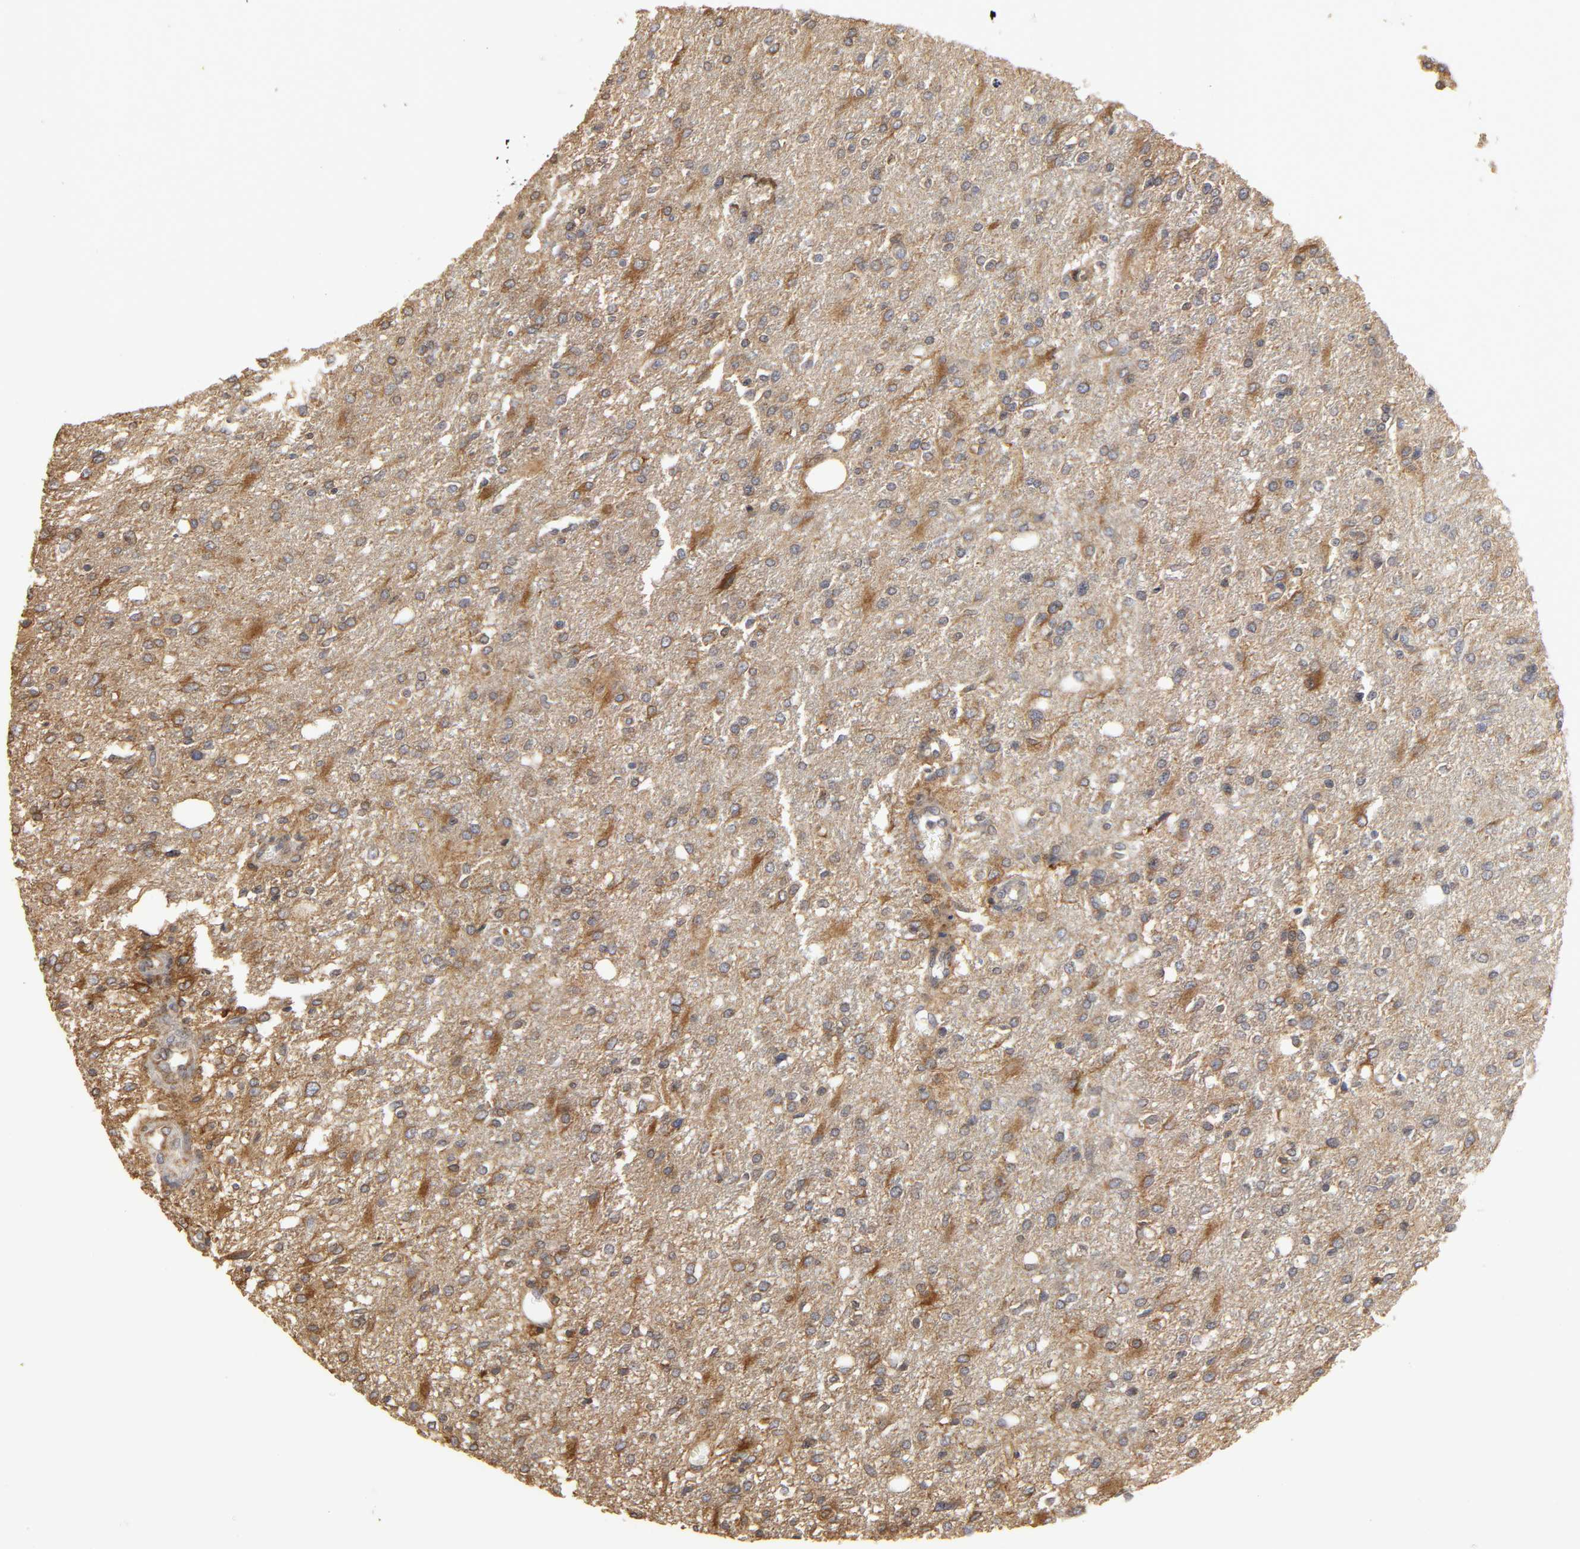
{"staining": {"intensity": "moderate", "quantity": ">75%", "location": "cytoplasmic/membranous"}, "tissue": "glioma", "cell_type": "Tumor cells", "image_type": "cancer", "snomed": [{"axis": "morphology", "description": "Glioma, malignant, High grade"}, {"axis": "topography", "description": "Cerebral cortex"}], "caption": "A brown stain shows moderate cytoplasmic/membranous positivity of a protein in human glioma tumor cells. The protein is stained brown, and the nuclei are stained in blue (DAB (3,3'-diaminobenzidine) IHC with brightfield microscopy, high magnification).", "gene": "POR", "patient": {"sex": "male", "age": 76}}